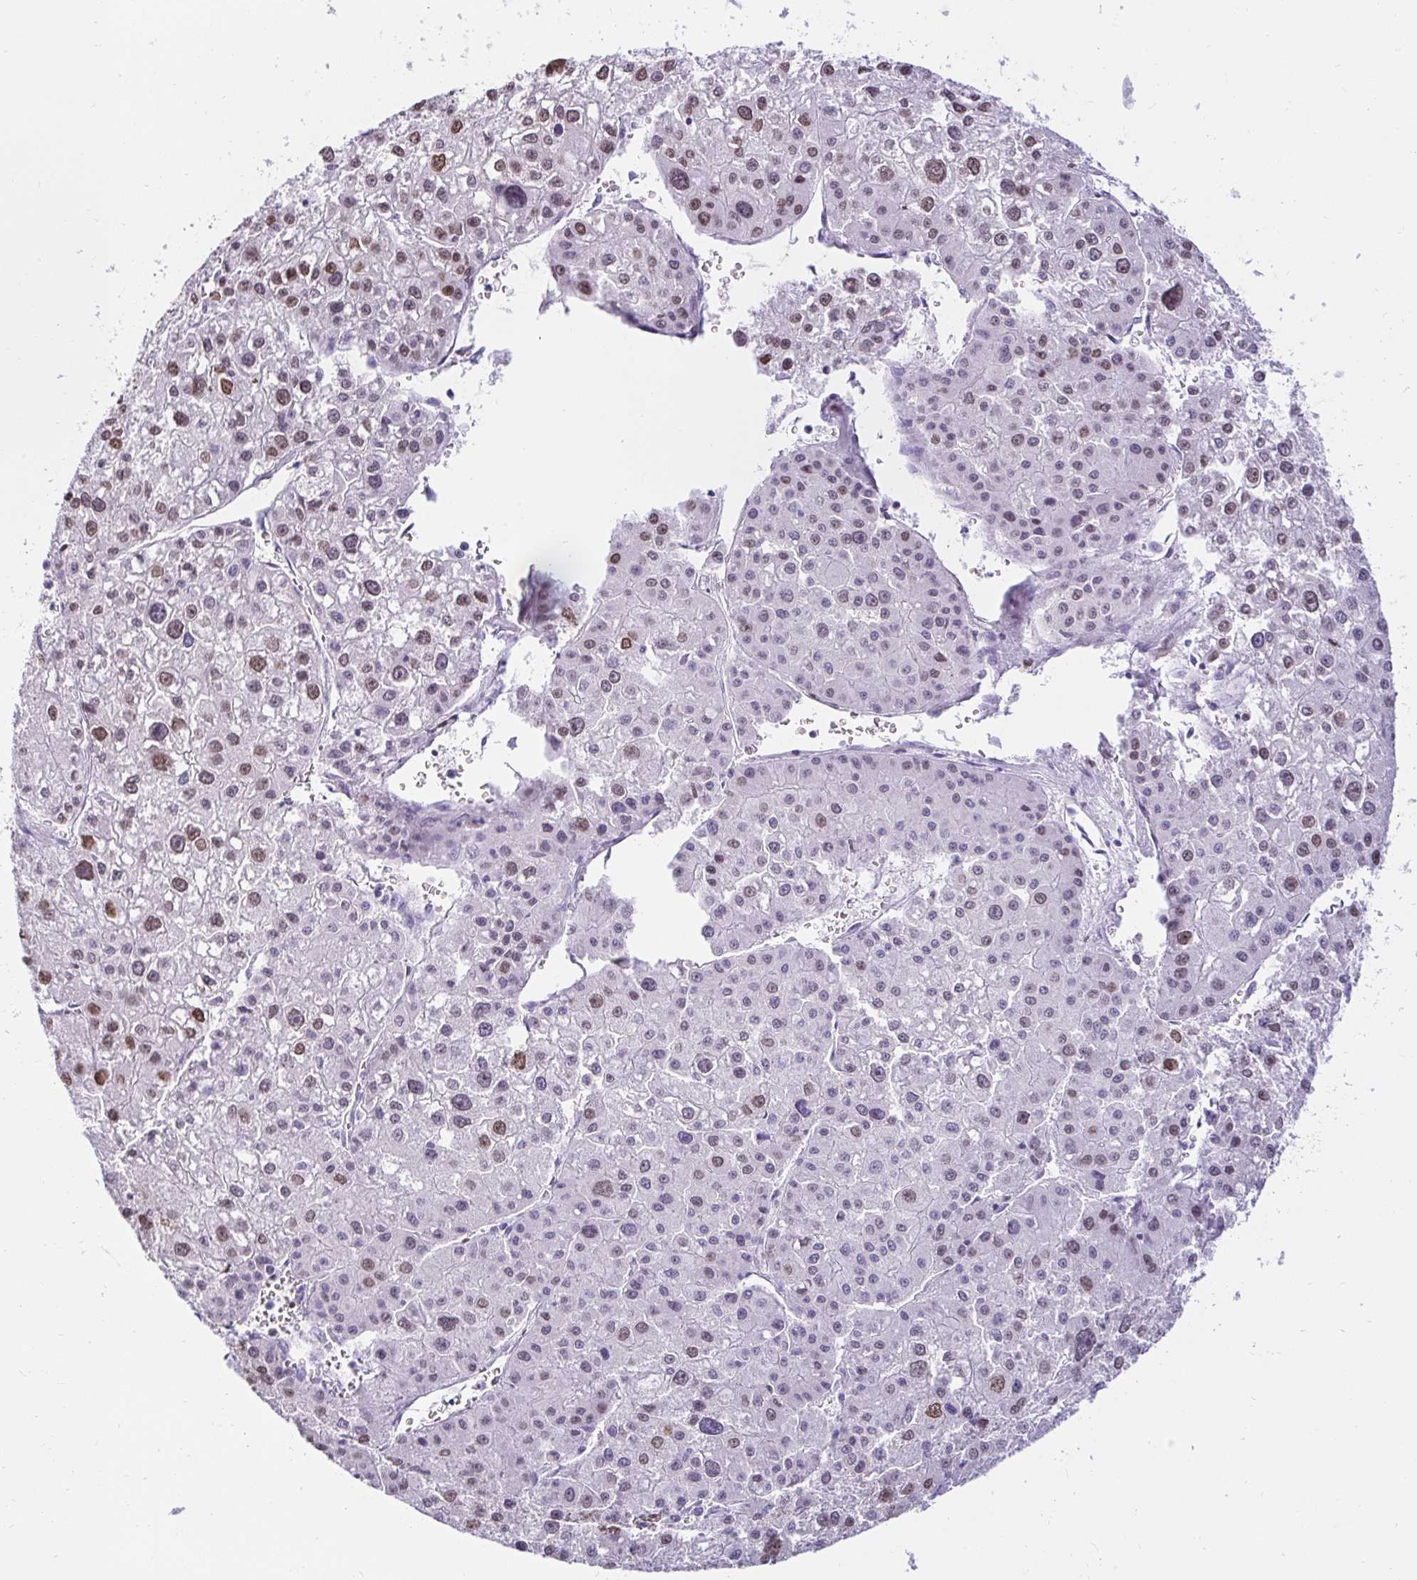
{"staining": {"intensity": "moderate", "quantity": "25%-75%", "location": "nuclear"}, "tissue": "liver cancer", "cell_type": "Tumor cells", "image_type": "cancer", "snomed": [{"axis": "morphology", "description": "Carcinoma, Hepatocellular, NOS"}, {"axis": "topography", "description": "Liver"}], "caption": "Liver cancer stained with a brown dye demonstrates moderate nuclear positive positivity in about 25%-75% of tumor cells.", "gene": "CAPSL", "patient": {"sex": "male", "age": 73}}